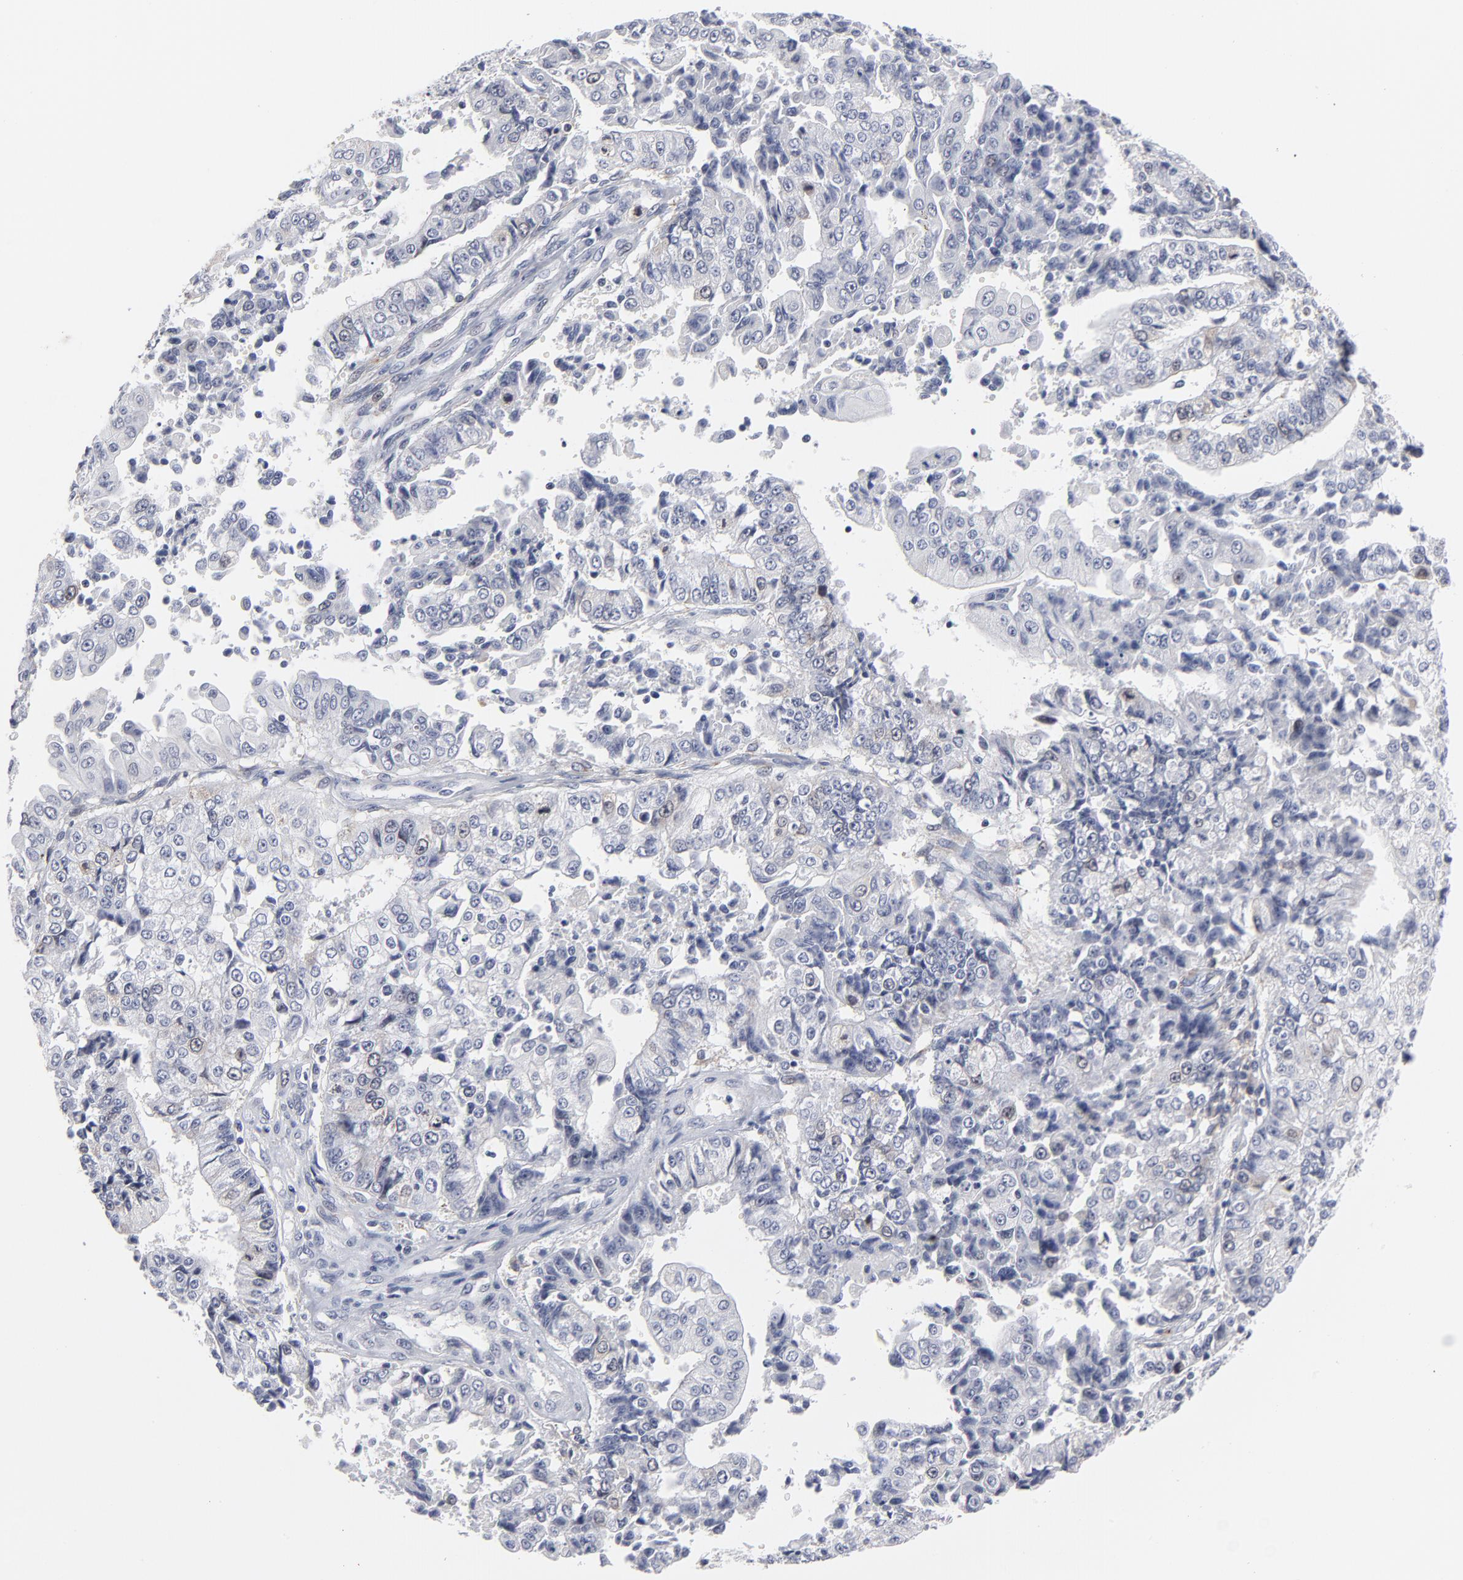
{"staining": {"intensity": "negative", "quantity": "none", "location": "none"}, "tissue": "endometrial cancer", "cell_type": "Tumor cells", "image_type": "cancer", "snomed": [{"axis": "morphology", "description": "Adenocarcinoma, NOS"}, {"axis": "topography", "description": "Endometrium"}], "caption": "High magnification brightfield microscopy of endometrial cancer stained with DAB (3,3'-diaminobenzidine) (brown) and counterstained with hematoxylin (blue): tumor cells show no significant positivity. (Stains: DAB immunohistochemistry (IHC) with hematoxylin counter stain, Microscopy: brightfield microscopy at high magnification).", "gene": "AURKA", "patient": {"sex": "female", "age": 75}}